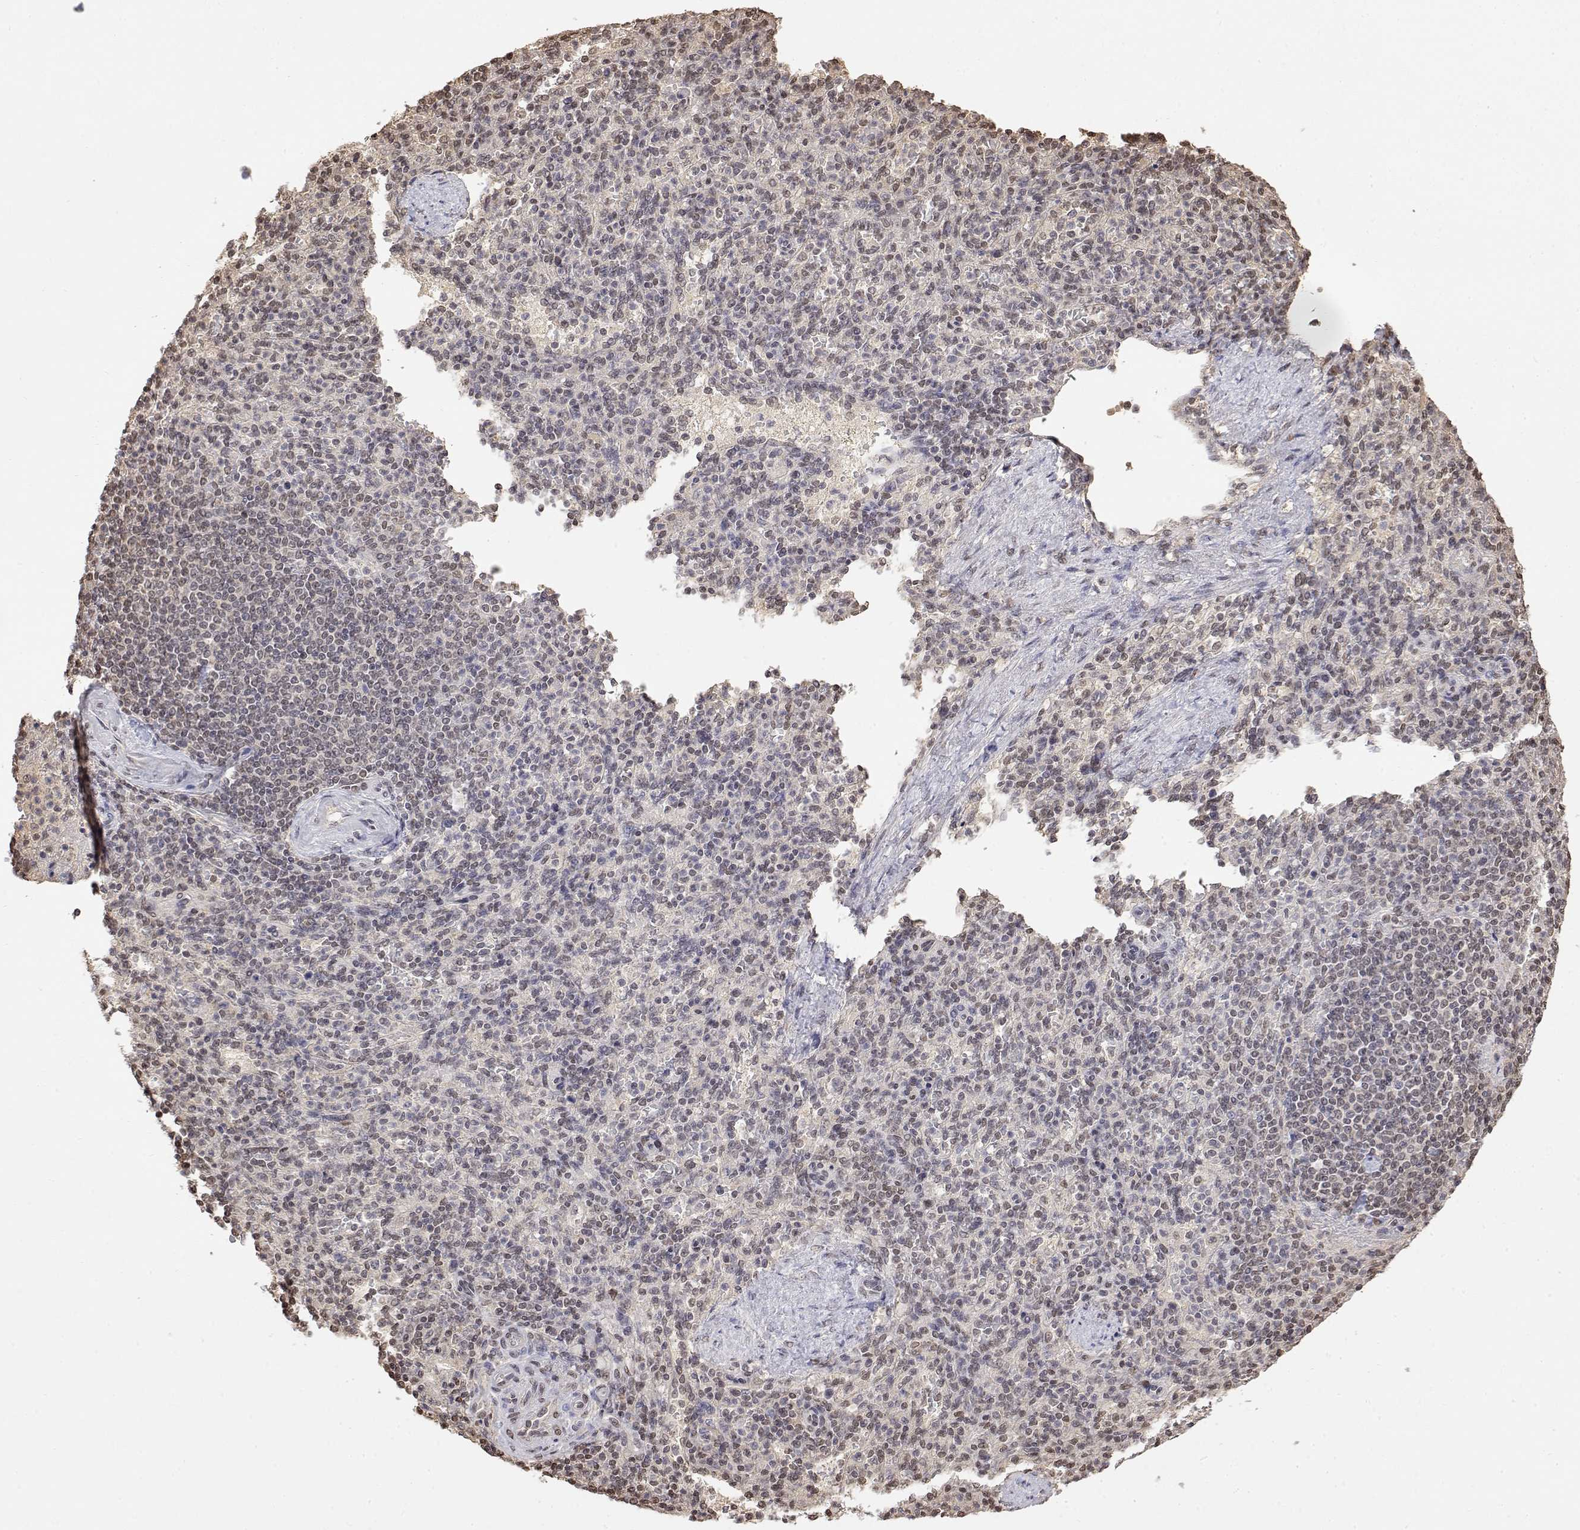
{"staining": {"intensity": "weak", "quantity": ">75%", "location": "nuclear"}, "tissue": "spleen", "cell_type": "Cells in red pulp", "image_type": "normal", "snomed": [{"axis": "morphology", "description": "Normal tissue, NOS"}, {"axis": "topography", "description": "Spleen"}], "caption": "A photomicrograph showing weak nuclear staining in approximately >75% of cells in red pulp in benign spleen, as visualized by brown immunohistochemical staining.", "gene": "TPI1", "patient": {"sex": "female", "age": 74}}